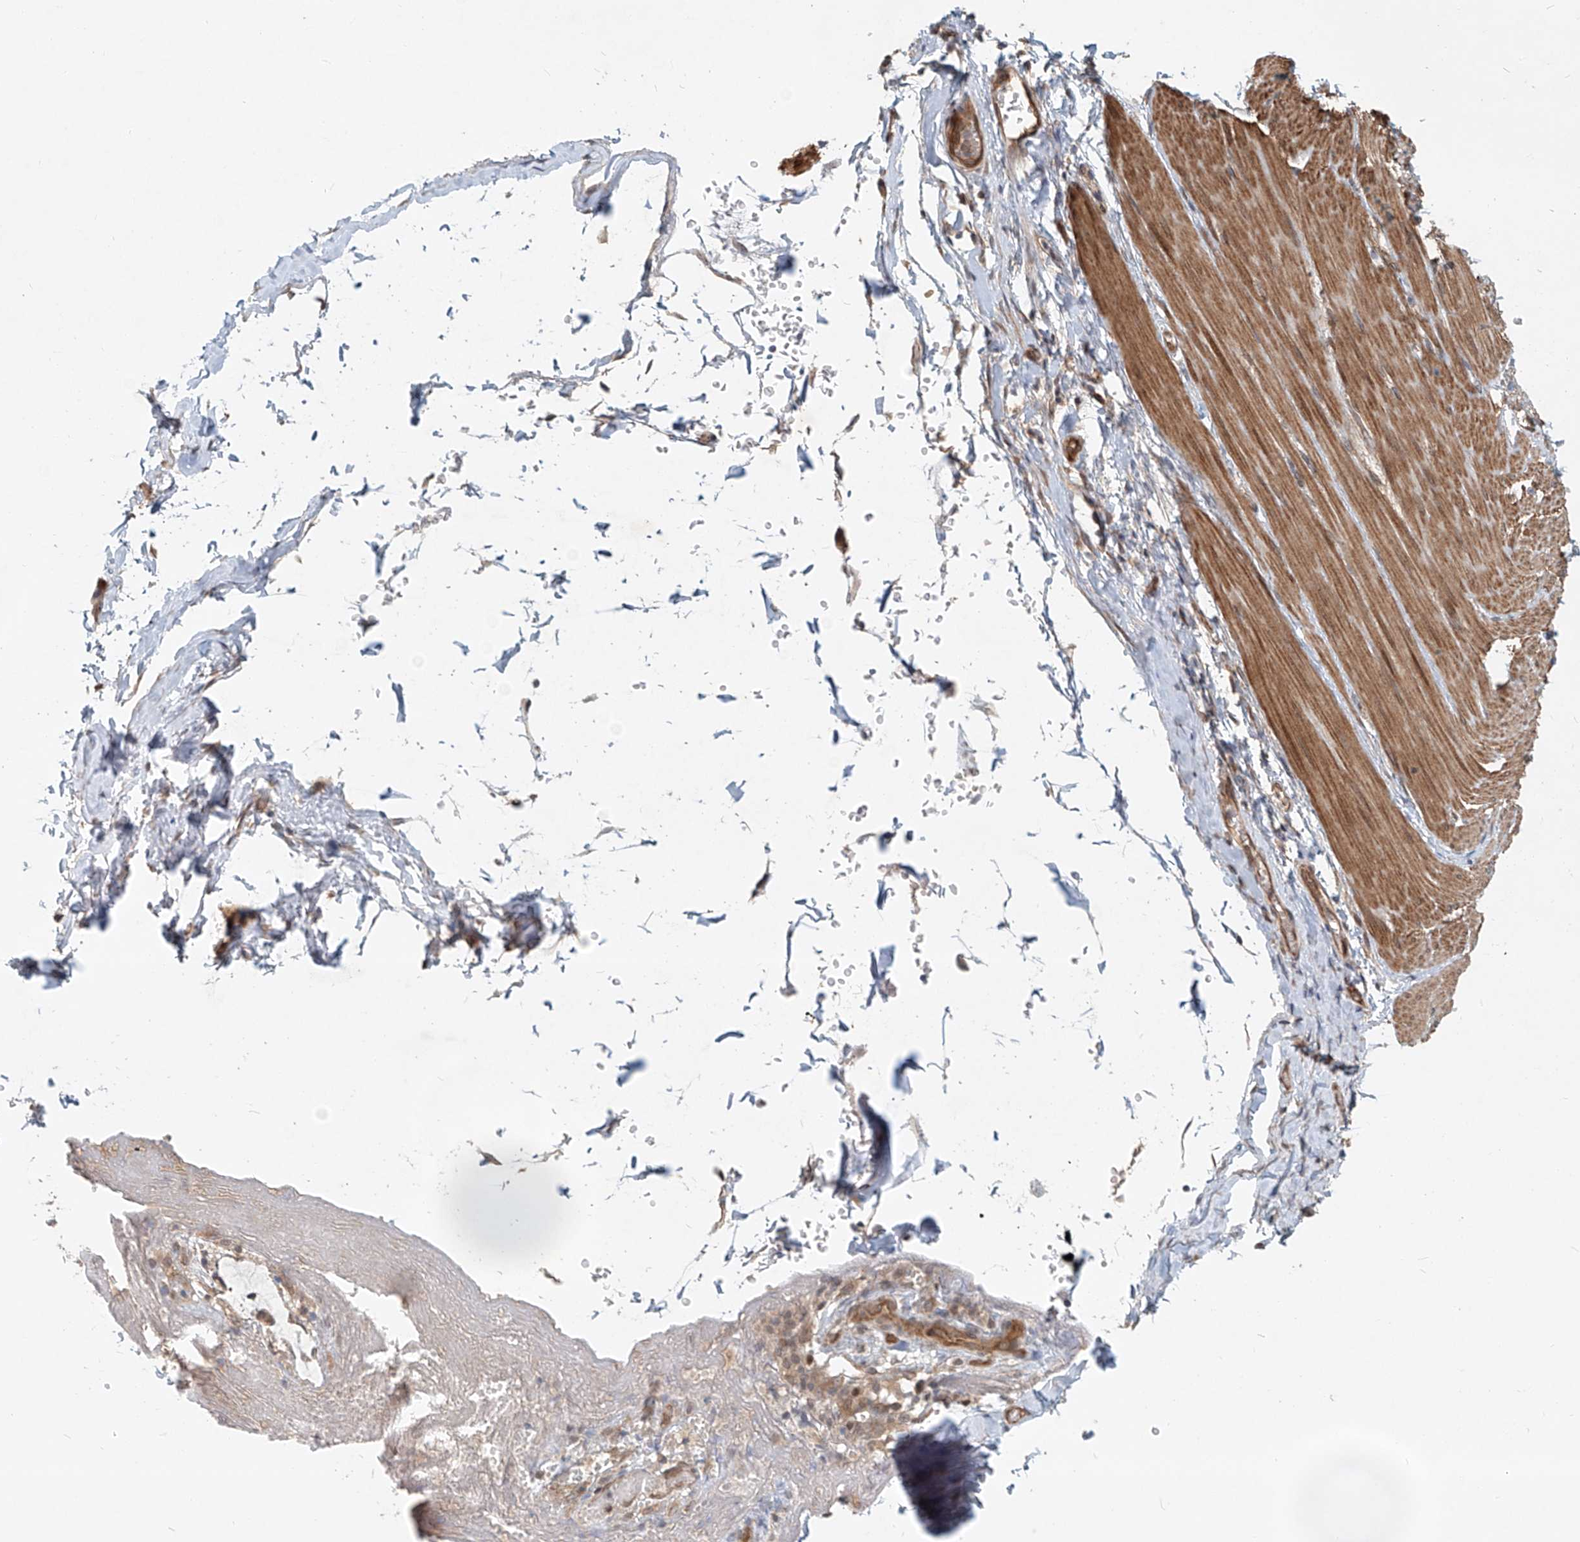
{"staining": {"intensity": "strong", "quantity": ">75%", "location": "cytoplasmic/membranous"}, "tissue": "smooth muscle", "cell_type": "Smooth muscle cells", "image_type": "normal", "snomed": [{"axis": "morphology", "description": "Normal tissue, NOS"}, {"axis": "morphology", "description": "Adenocarcinoma, NOS"}, {"axis": "topography", "description": "Colon"}, {"axis": "topography", "description": "Peripheral nerve tissue"}], "caption": "Immunohistochemical staining of benign human smooth muscle demonstrates >75% levels of strong cytoplasmic/membranous protein staining in approximately >75% of smooth muscle cells. (IHC, brightfield microscopy, high magnification).", "gene": "SASH1", "patient": {"sex": "male", "age": 14}}